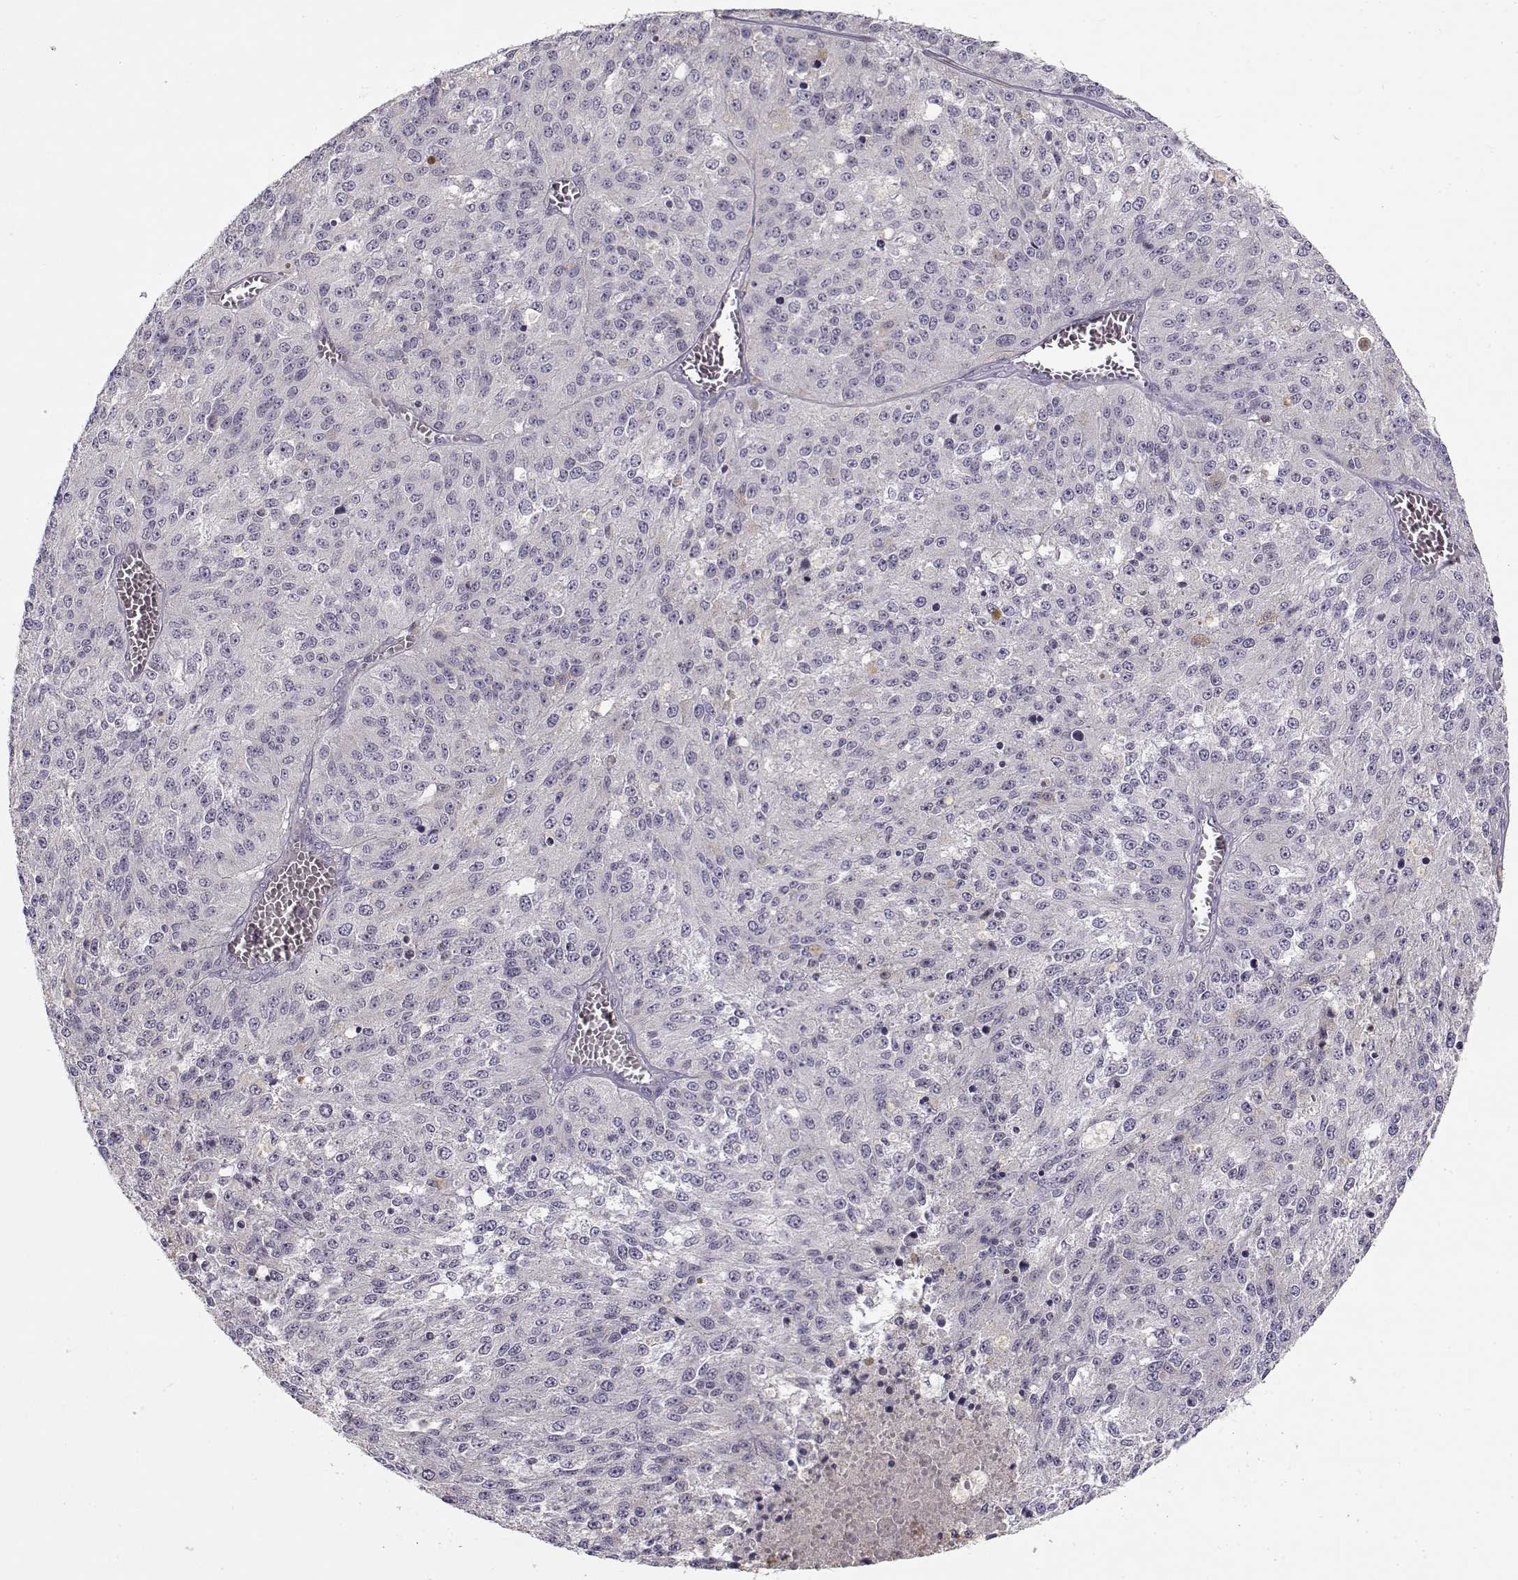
{"staining": {"intensity": "negative", "quantity": "none", "location": "none"}, "tissue": "melanoma", "cell_type": "Tumor cells", "image_type": "cancer", "snomed": [{"axis": "morphology", "description": "Malignant melanoma, Metastatic site"}, {"axis": "topography", "description": "Lymph node"}], "caption": "Melanoma stained for a protein using immunohistochemistry reveals no expression tumor cells.", "gene": "TMEM145", "patient": {"sex": "female", "age": 64}}